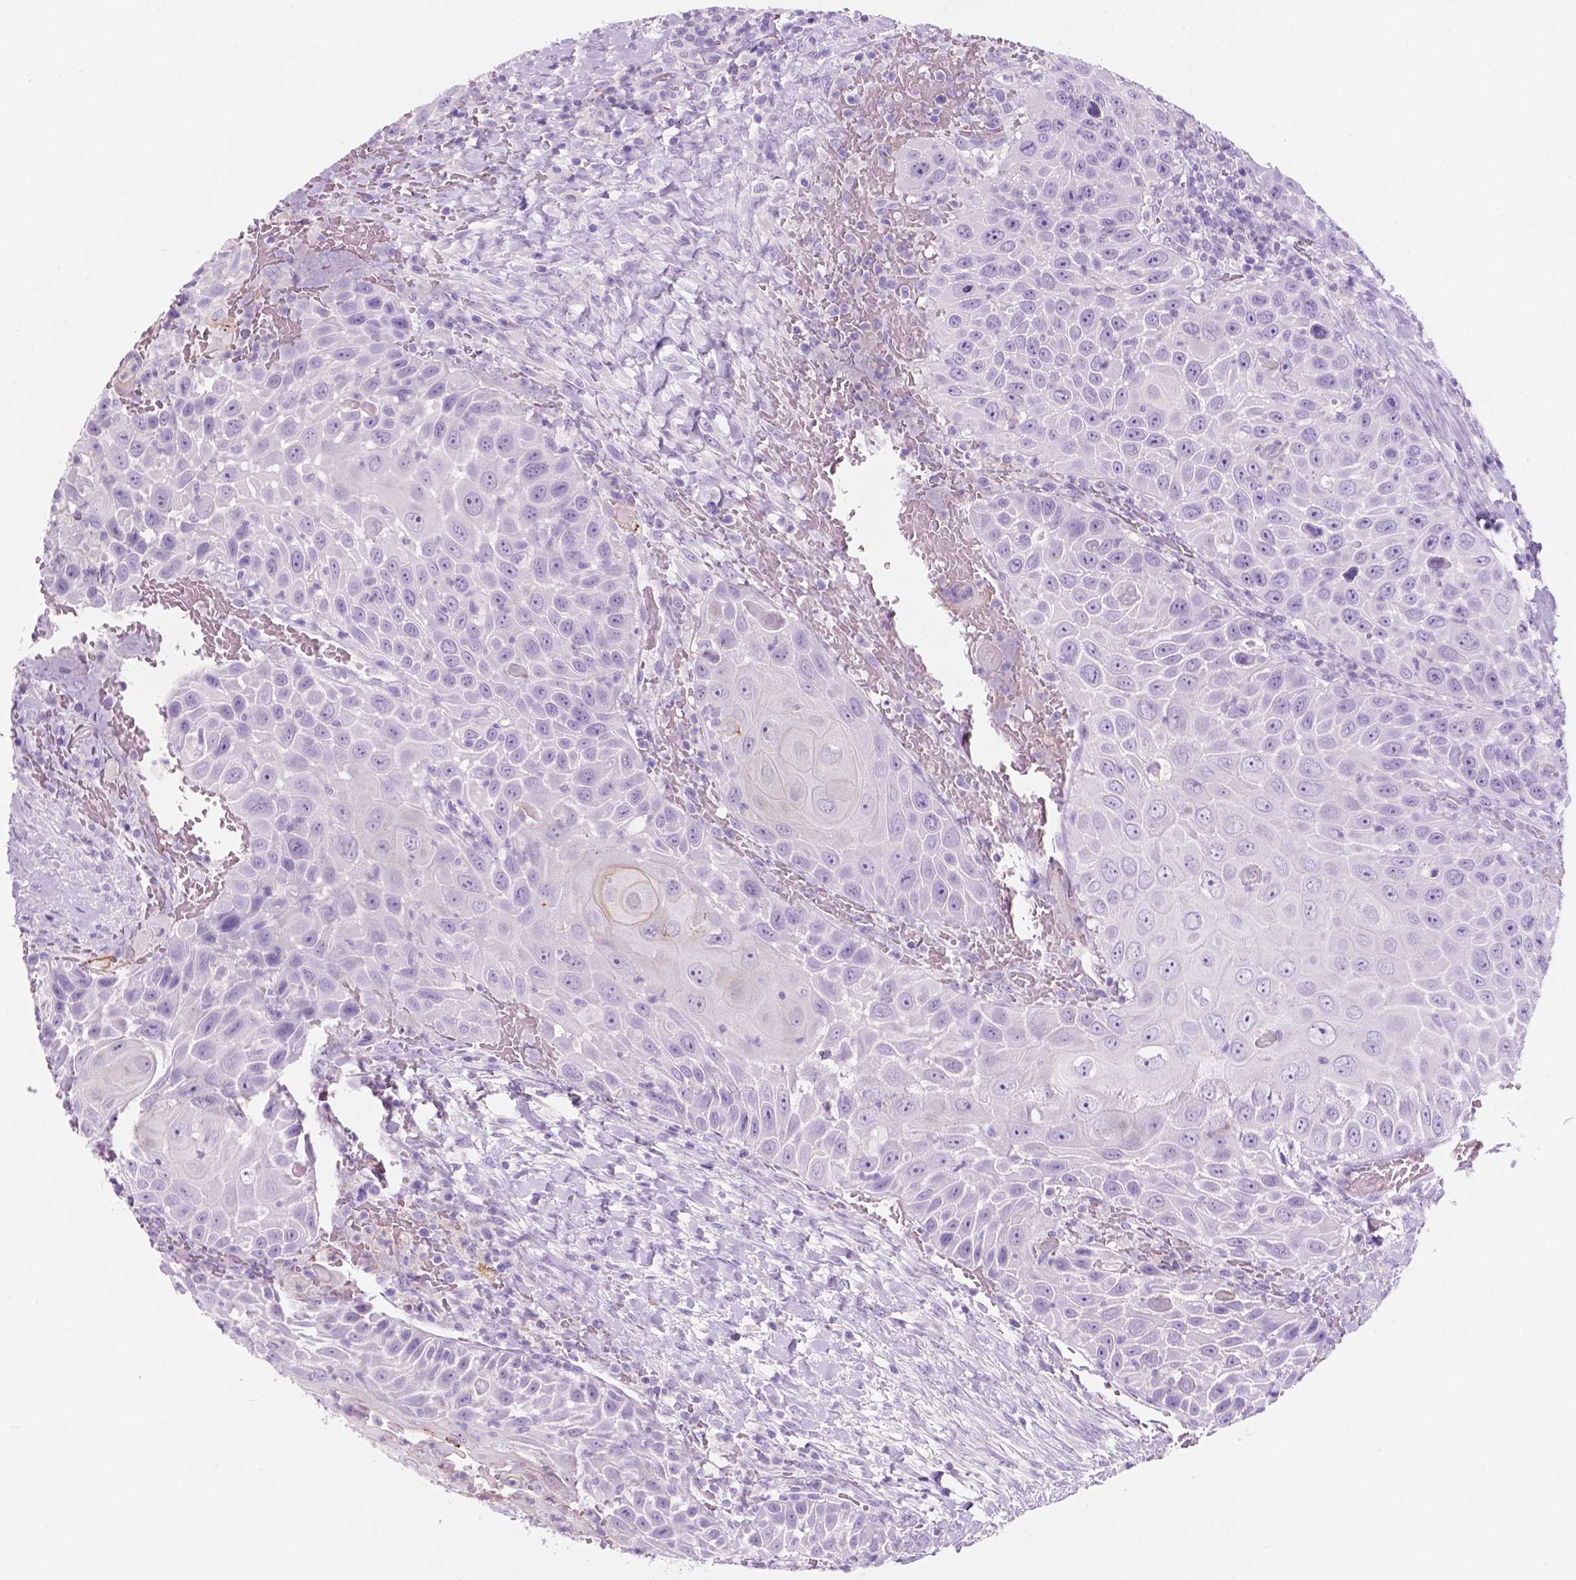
{"staining": {"intensity": "negative", "quantity": "none", "location": "none"}, "tissue": "head and neck cancer", "cell_type": "Tumor cells", "image_type": "cancer", "snomed": [{"axis": "morphology", "description": "Squamous cell carcinoma, NOS"}, {"axis": "topography", "description": "Head-Neck"}], "caption": "DAB immunohistochemical staining of human squamous cell carcinoma (head and neck) reveals no significant expression in tumor cells.", "gene": "CUZD1", "patient": {"sex": "male", "age": 69}}